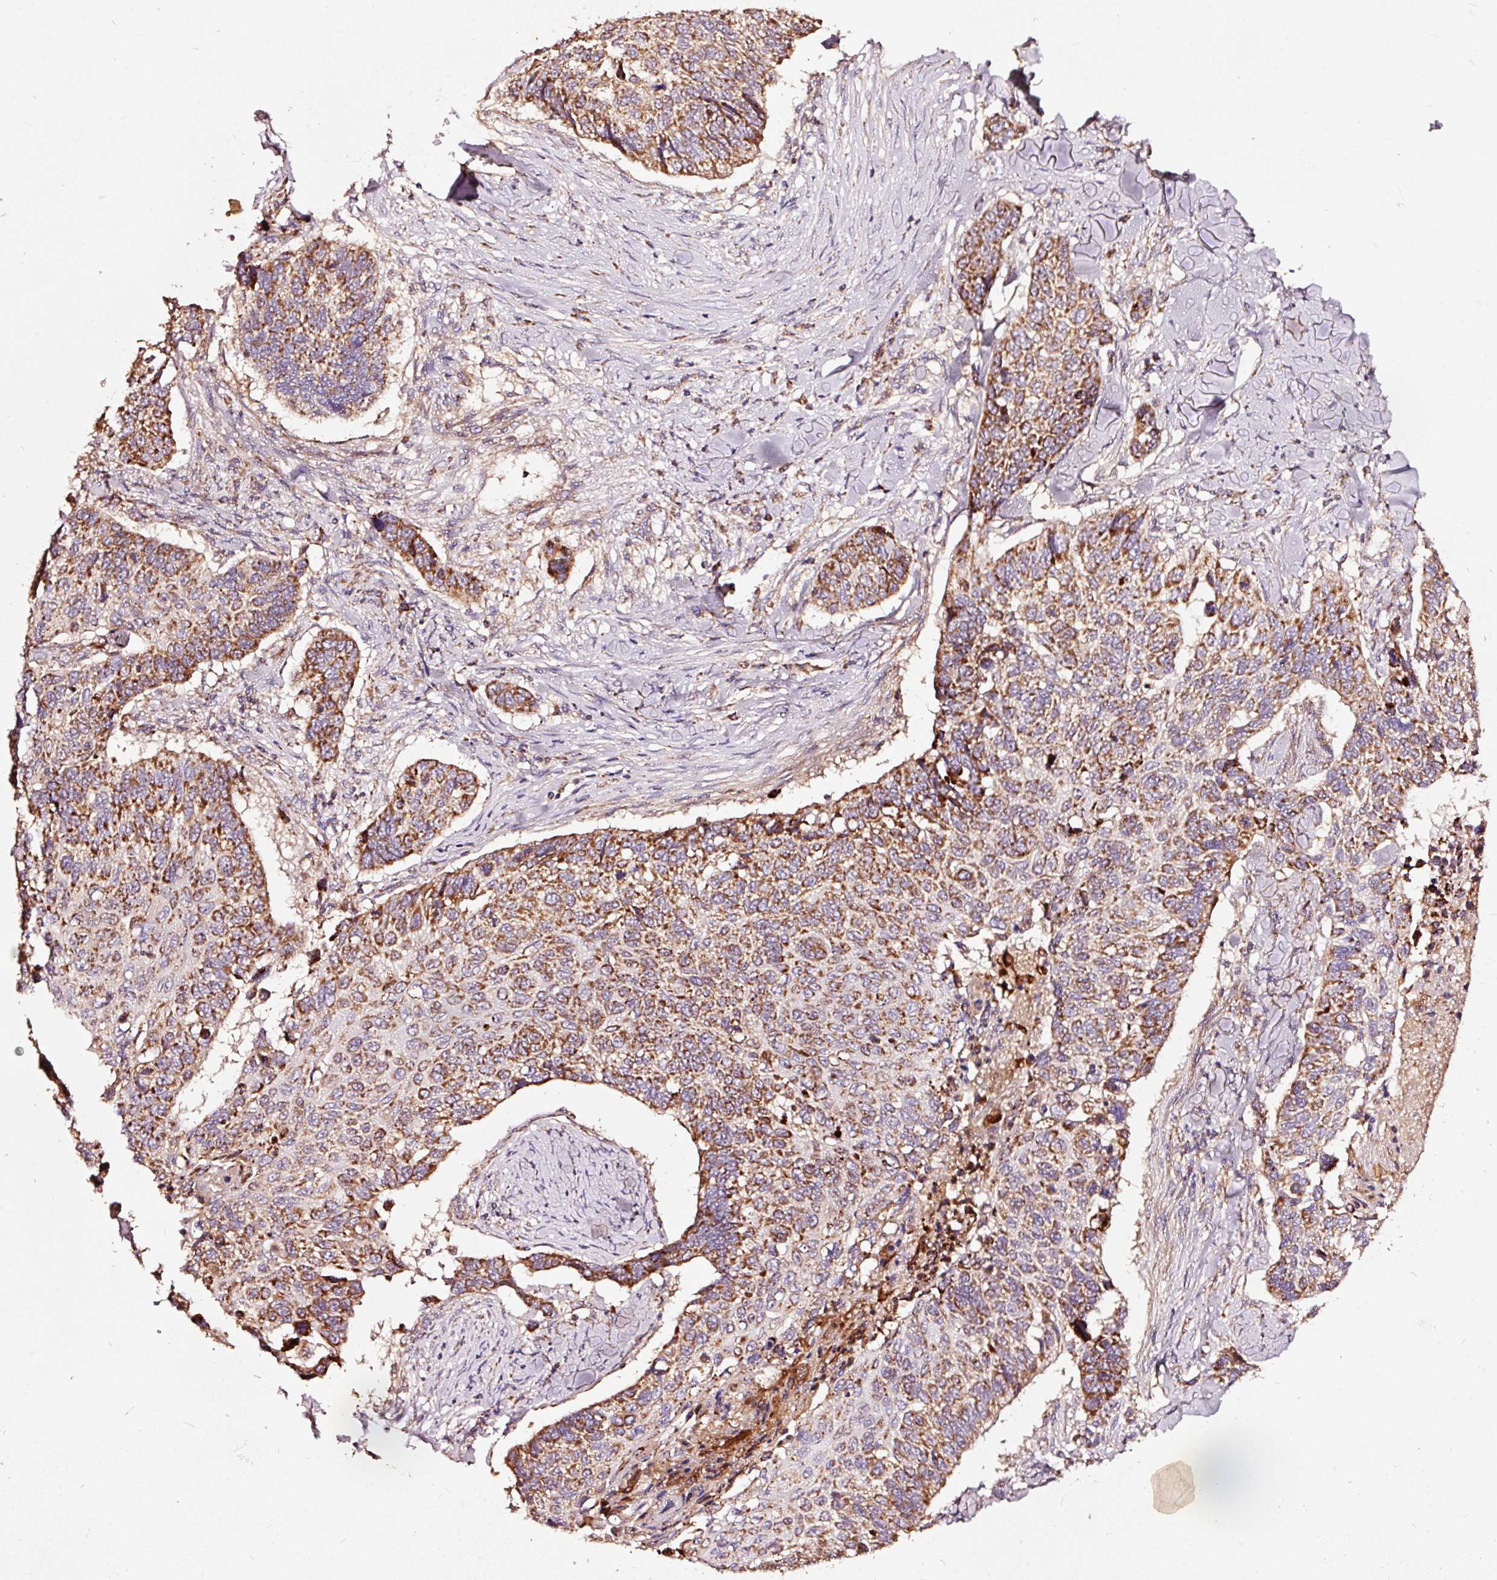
{"staining": {"intensity": "strong", "quantity": ">75%", "location": "cytoplasmic/membranous"}, "tissue": "lung cancer", "cell_type": "Tumor cells", "image_type": "cancer", "snomed": [{"axis": "morphology", "description": "Squamous cell carcinoma, NOS"}, {"axis": "topography", "description": "Lung"}], "caption": "Immunohistochemistry (IHC) (DAB (3,3'-diaminobenzidine)) staining of lung squamous cell carcinoma displays strong cytoplasmic/membranous protein staining in approximately >75% of tumor cells.", "gene": "TPM1", "patient": {"sex": "male", "age": 62}}